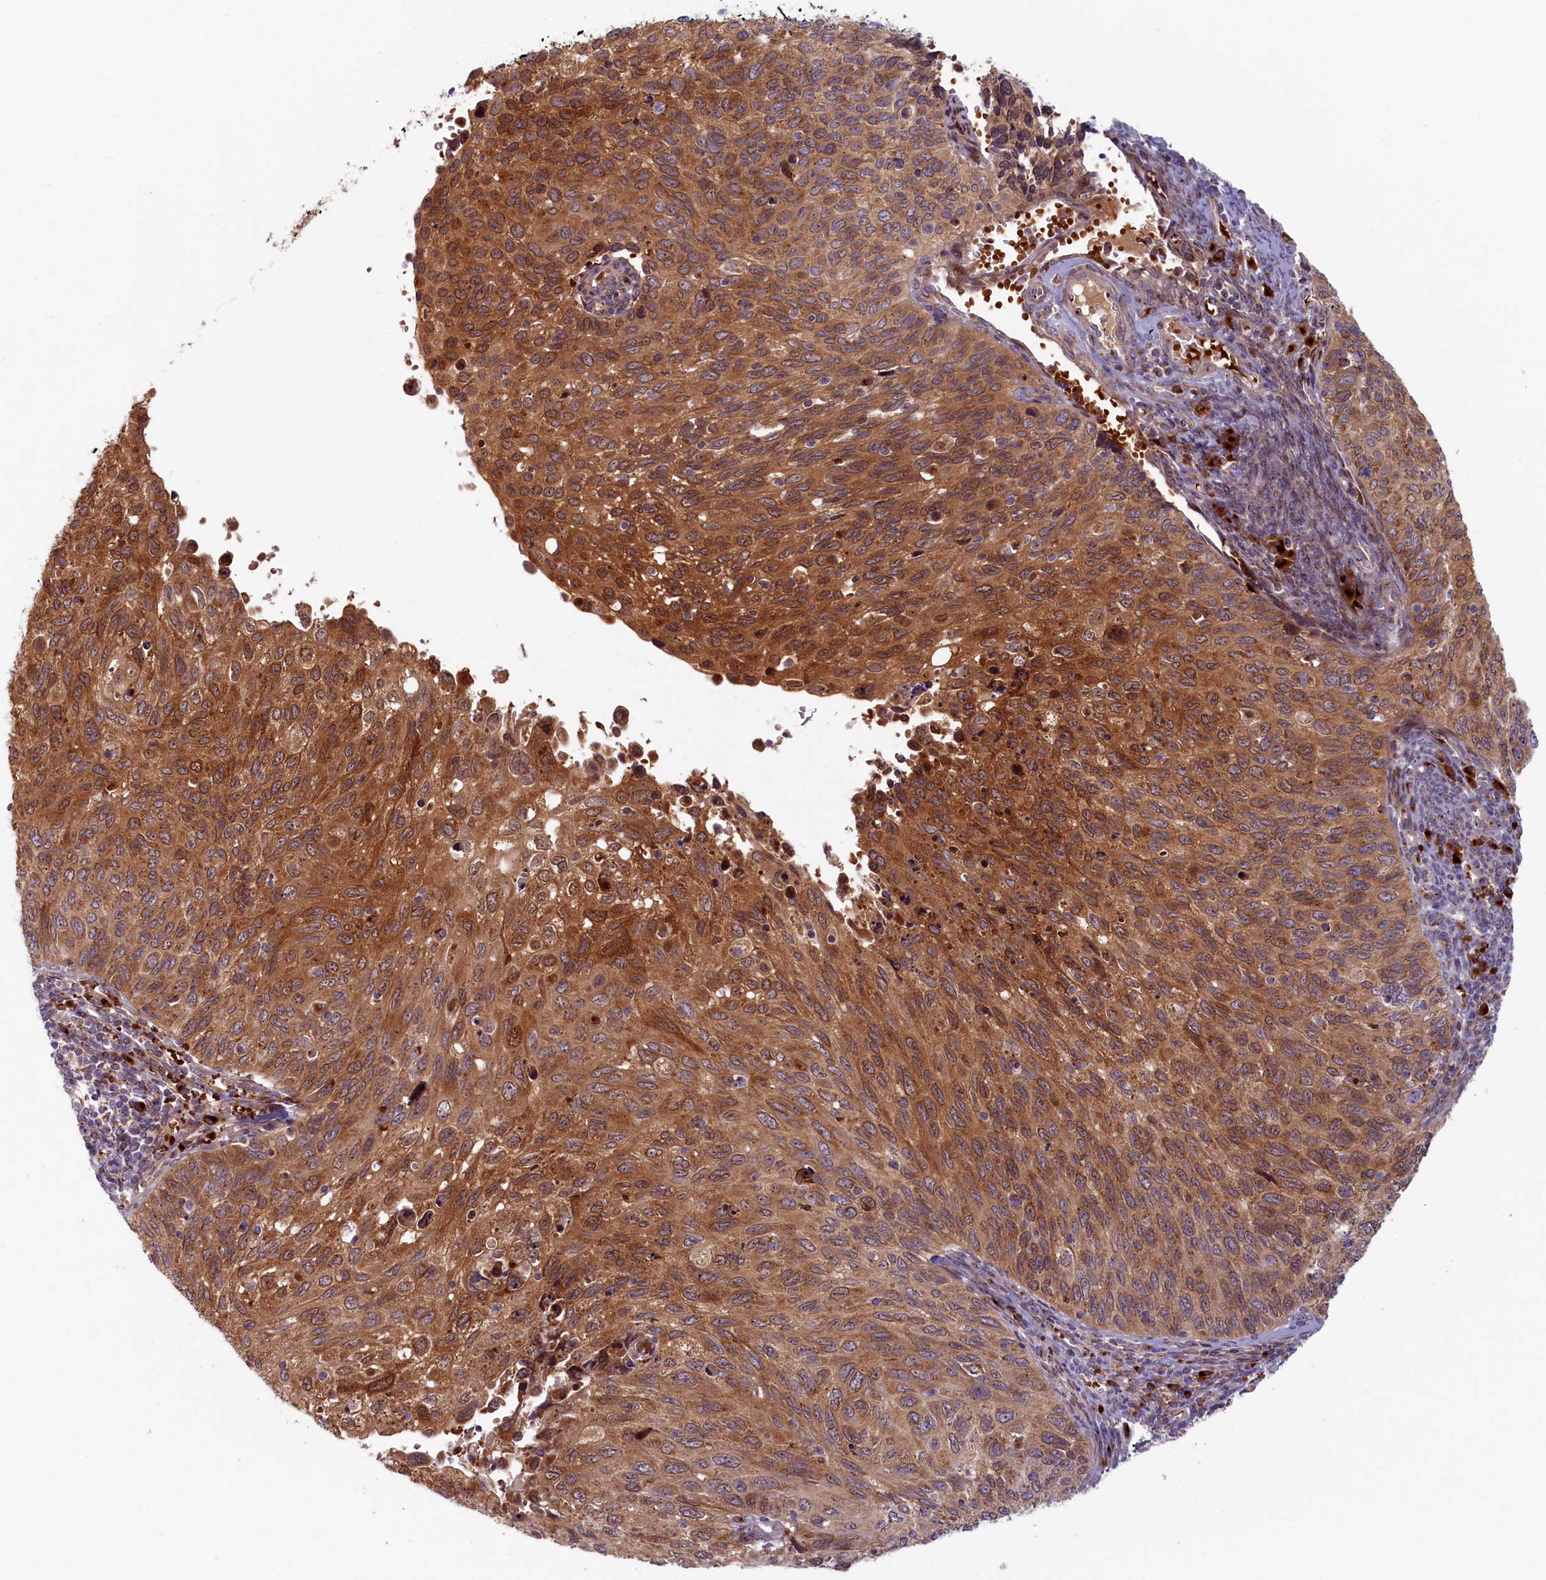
{"staining": {"intensity": "moderate", "quantity": ">75%", "location": "cytoplasmic/membranous"}, "tissue": "cervical cancer", "cell_type": "Tumor cells", "image_type": "cancer", "snomed": [{"axis": "morphology", "description": "Squamous cell carcinoma, NOS"}, {"axis": "topography", "description": "Cervix"}], "caption": "Immunohistochemical staining of cervical cancer demonstrates medium levels of moderate cytoplasmic/membranous staining in approximately >75% of tumor cells.", "gene": "BLVRB", "patient": {"sex": "female", "age": 70}}